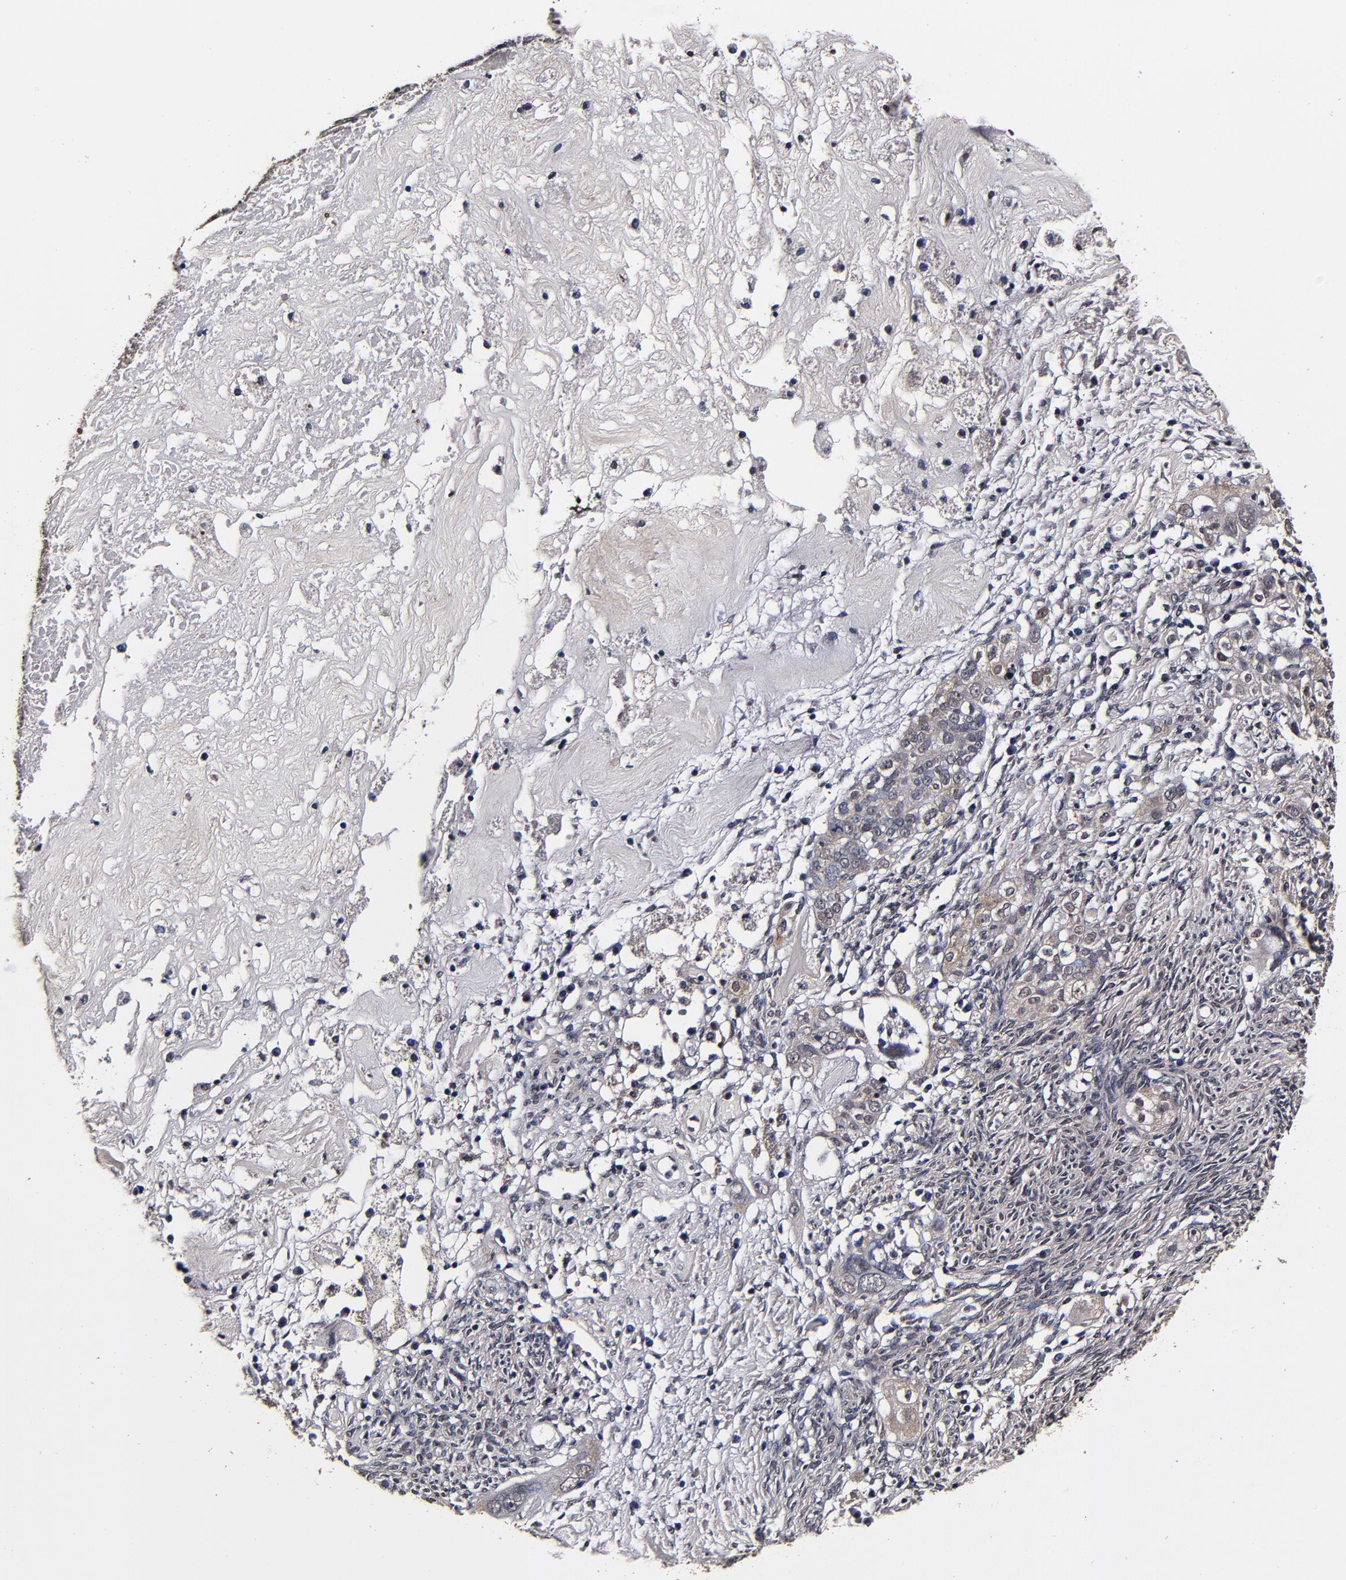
{"staining": {"intensity": "weak", "quantity": ">75%", "location": "cytoplasmic/membranous"}, "tissue": "ovarian cancer", "cell_type": "Tumor cells", "image_type": "cancer", "snomed": [{"axis": "morphology", "description": "Normal tissue, NOS"}, {"axis": "morphology", "description": "Cystadenocarcinoma, serous, NOS"}, {"axis": "topography", "description": "Ovary"}], "caption": "Immunohistochemistry image of neoplastic tissue: ovarian cancer (serous cystadenocarcinoma) stained using immunohistochemistry demonstrates low levels of weak protein expression localized specifically in the cytoplasmic/membranous of tumor cells, appearing as a cytoplasmic/membranous brown color.", "gene": "MMP15", "patient": {"sex": "female", "age": 62}}